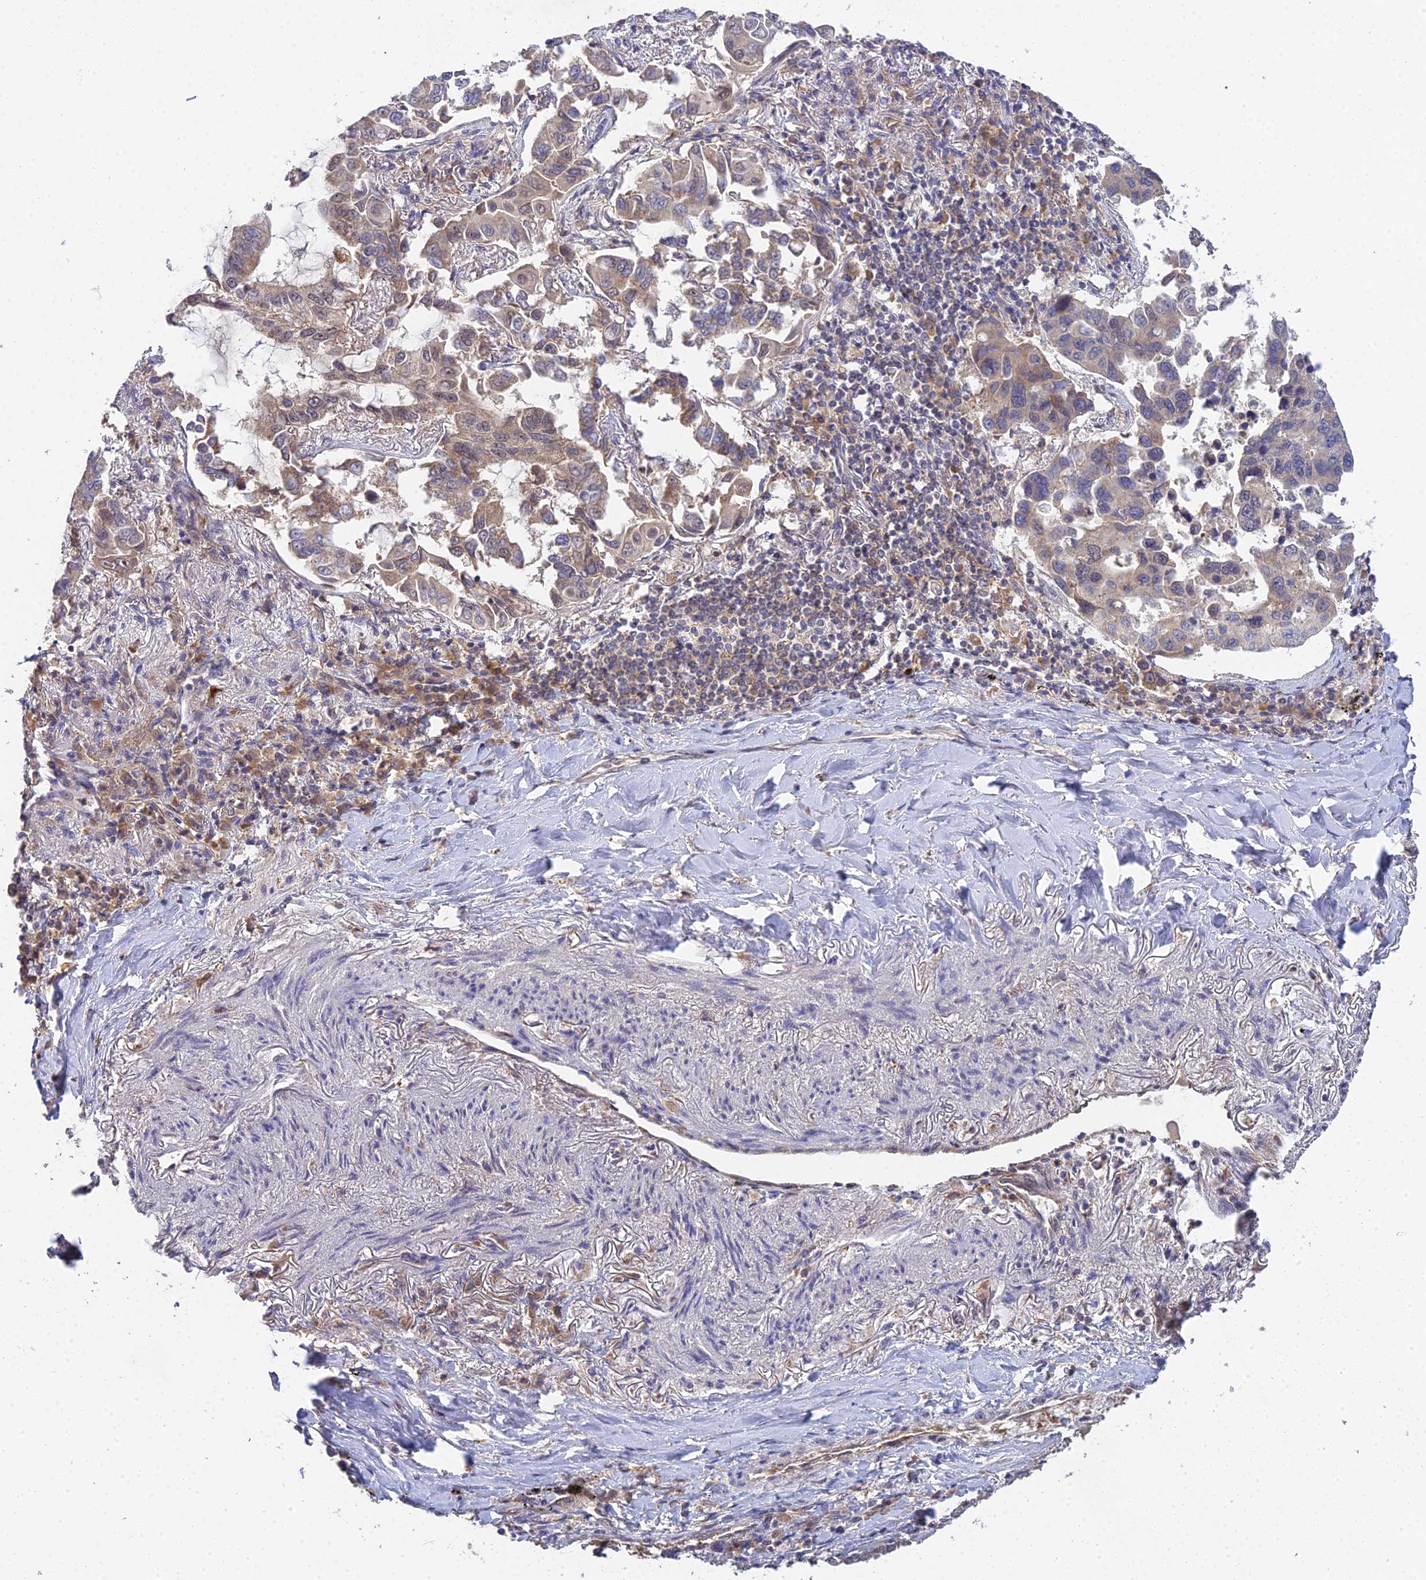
{"staining": {"intensity": "weak", "quantity": ">75%", "location": "cytoplasmic/membranous"}, "tissue": "lung cancer", "cell_type": "Tumor cells", "image_type": "cancer", "snomed": [{"axis": "morphology", "description": "Adenocarcinoma, NOS"}, {"axis": "topography", "description": "Lung"}], "caption": "Tumor cells reveal low levels of weak cytoplasmic/membranous expression in about >75% of cells in human lung cancer. (DAB (3,3'-diaminobenzidine) IHC with brightfield microscopy, high magnification).", "gene": "TPRX1", "patient": {"sex": "male", "age": 64}}